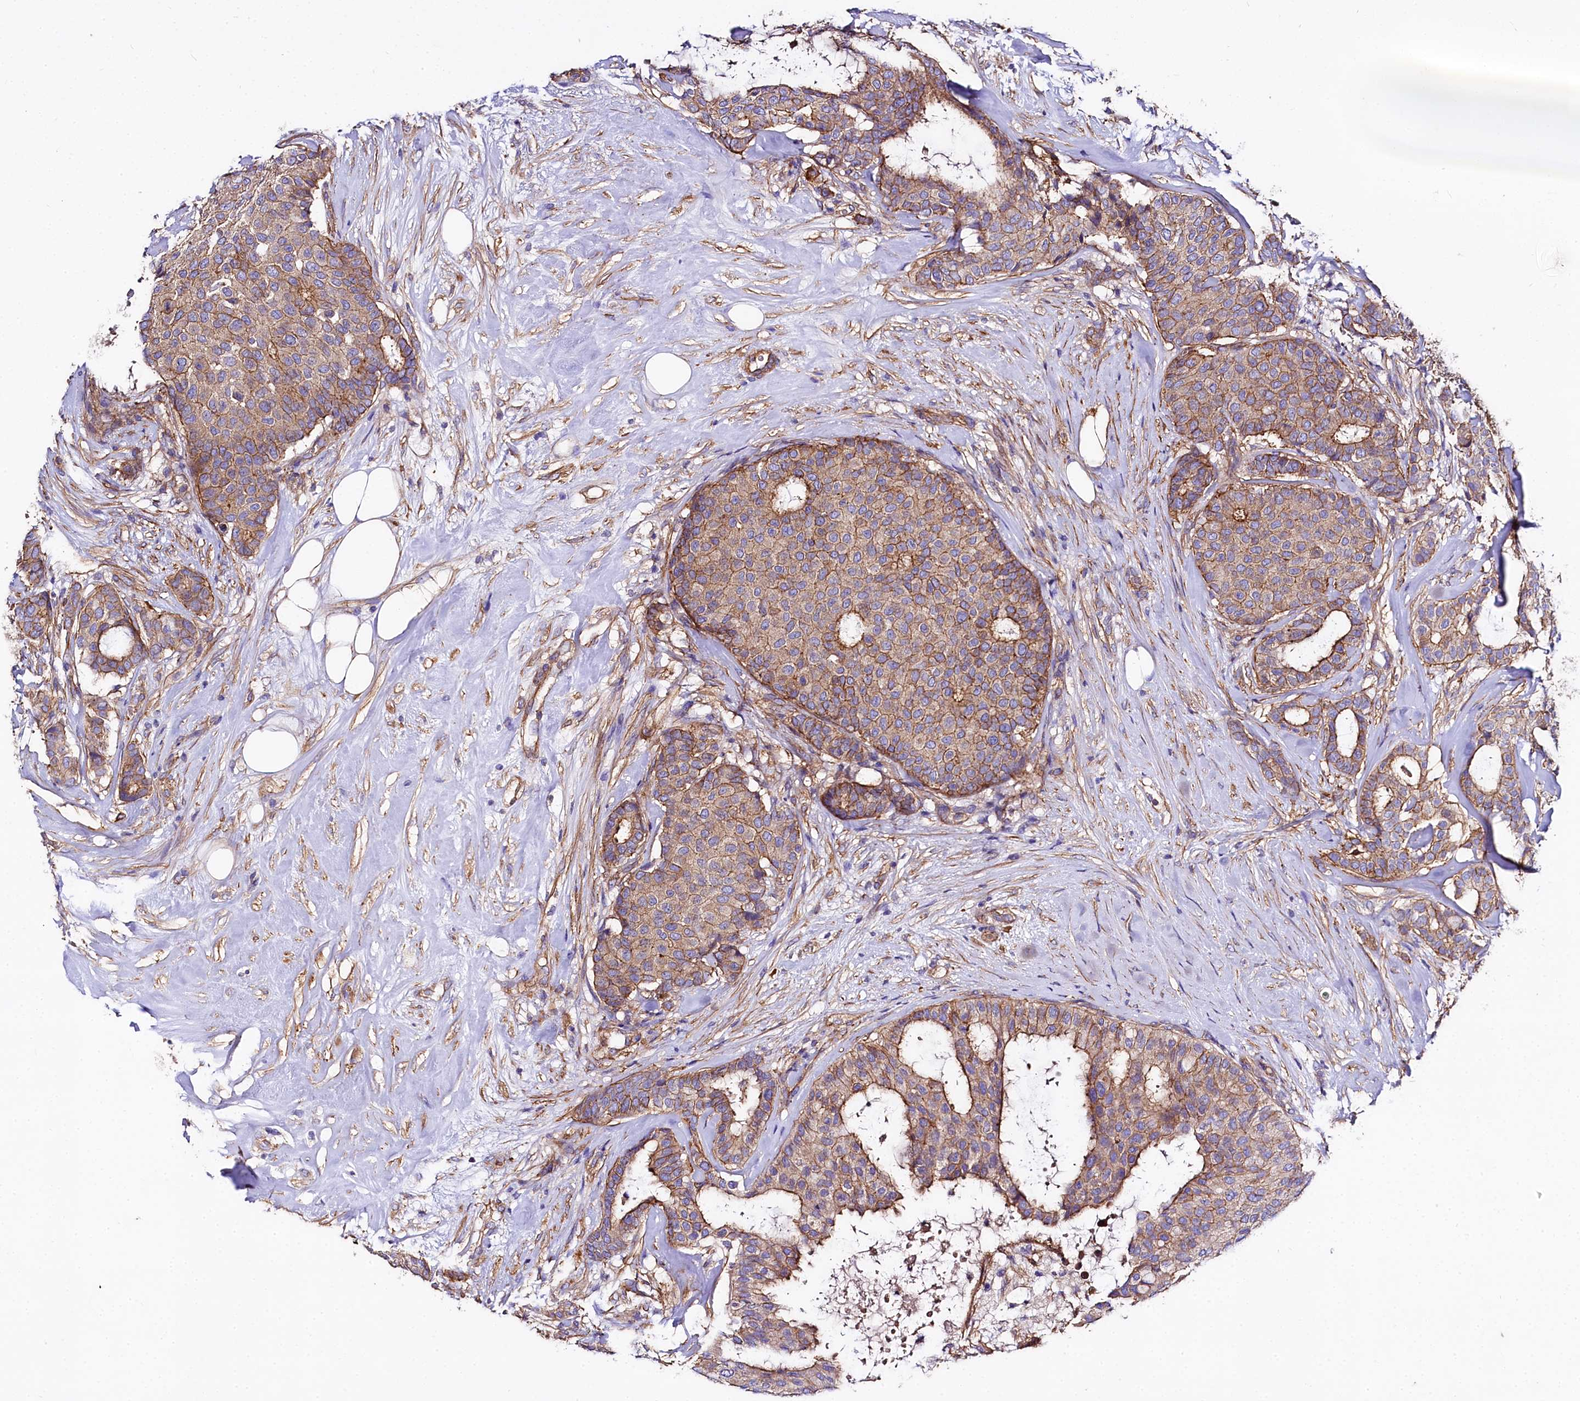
{"staining": {"intensity": "moderate", "quantity": "25%-75%", "location": "cytoplasmic/membranous"}, "tissue": "breast cancer", "cell_type": "Tumor cells", "image_type": "cancer", "snomed": [{"axis": "morphology", "description": "Duct carcinoma"}, {"axis": "topography", "description": "Breast"}], "caption": "Immunohistochemistry histopathology image of breast cancer stained for a protein (brown), which reveals medium levels of moderate cytoplasmic/membranous expression in approximately 25%-75% of tumor cells.", "gene": "FCHSD2", "patient": {"sex": "female", "age": 75}}